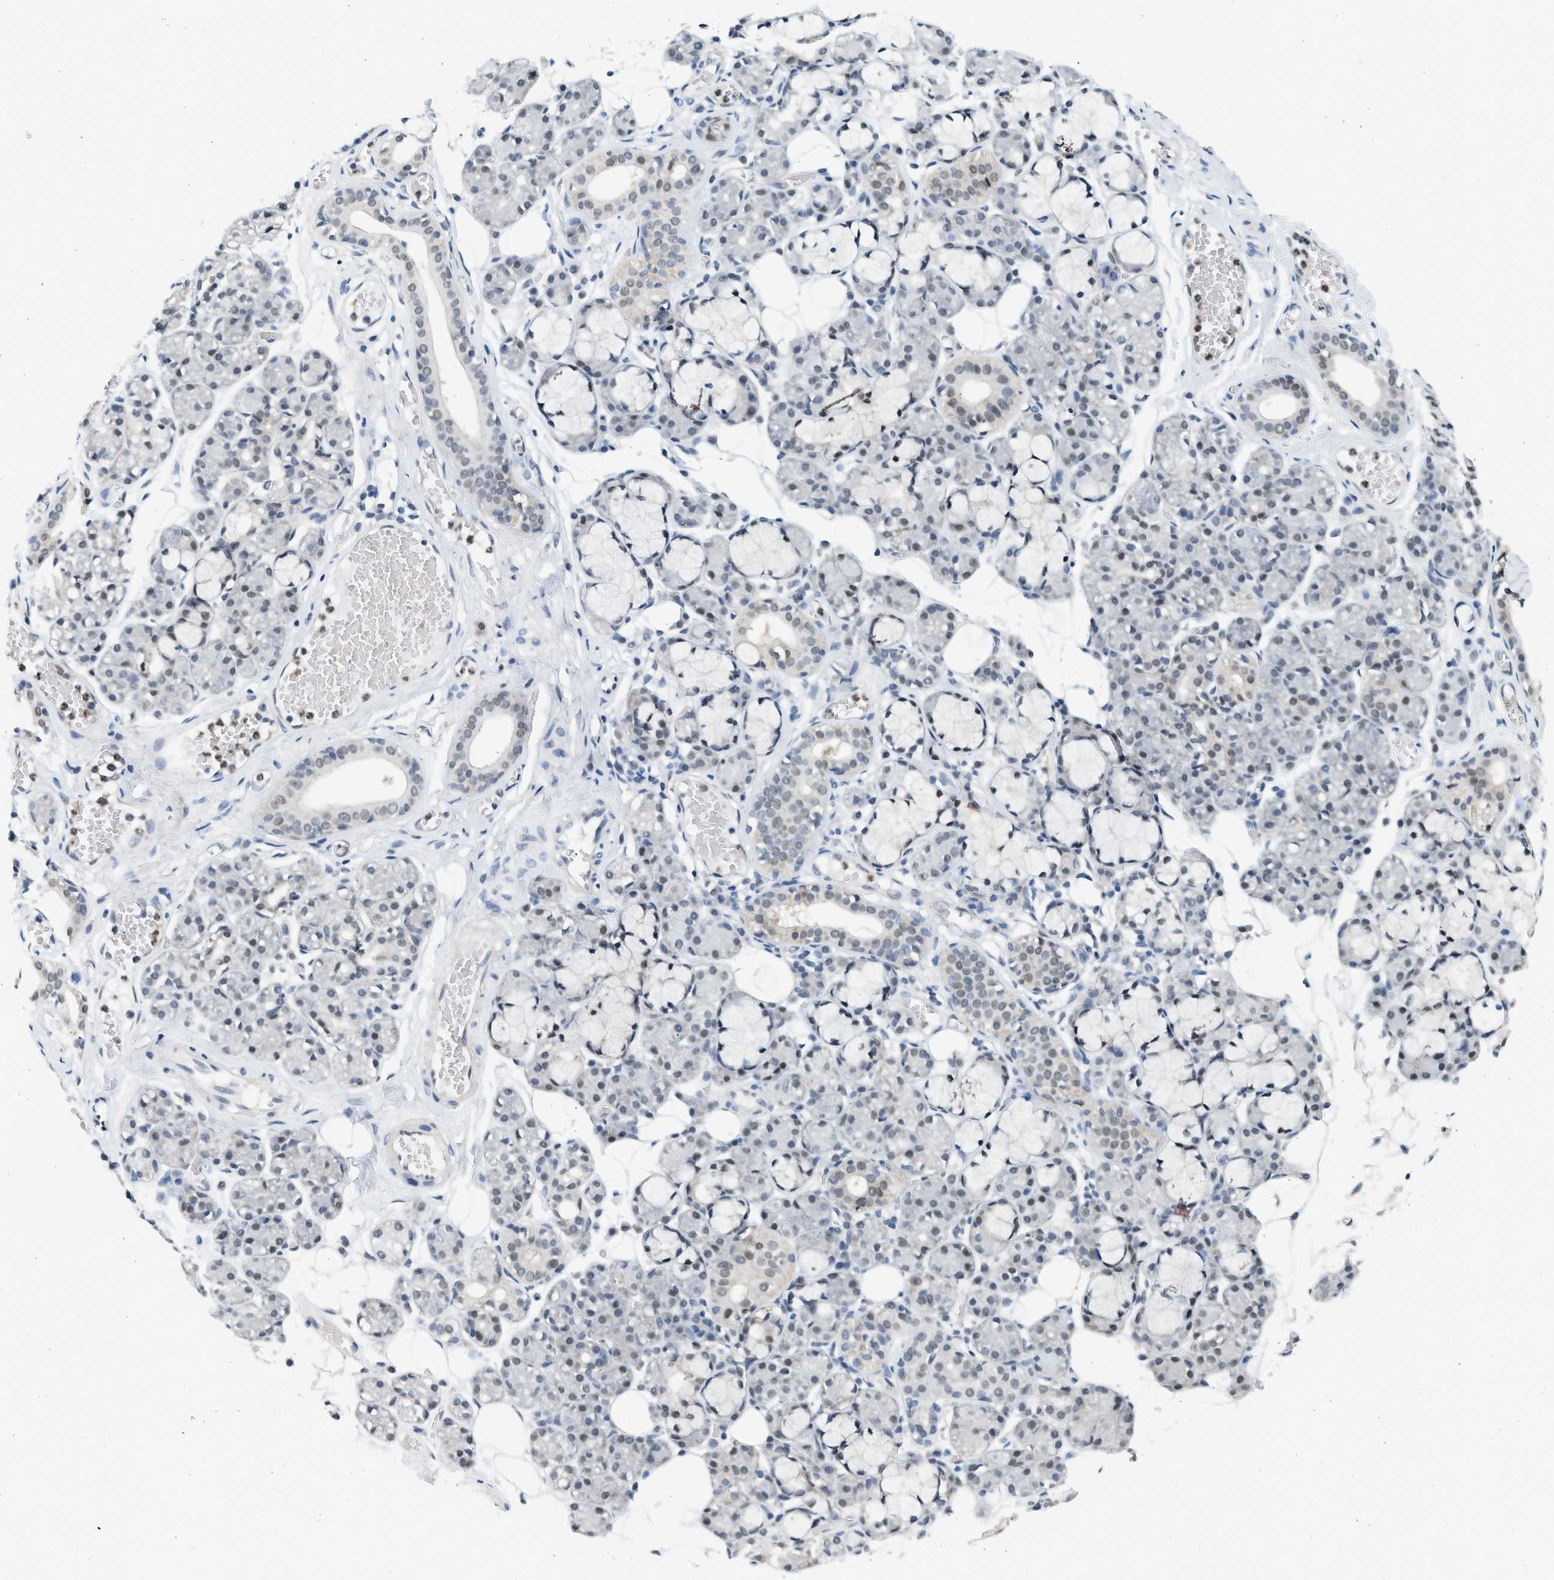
{"staining": {"intensity": "weak", "quantity": "25%-75%", "location": "nuclear"}, "tissue": "salivary gland", "cell_type": "Glandular cells", "image_type": "normal", "snomed": [{"axis": "morphology", "description": "Normal tissue, NOS"}, {"axis": "topography", "description": "Salivary gland"}], "caption": "A low amount of weak nuclear expression is identified in about 25%-75% of glandular cells in unremarkable salivary gland.", "gene": "HIPK1", "patient": {"sex": "male", "age": 63}}